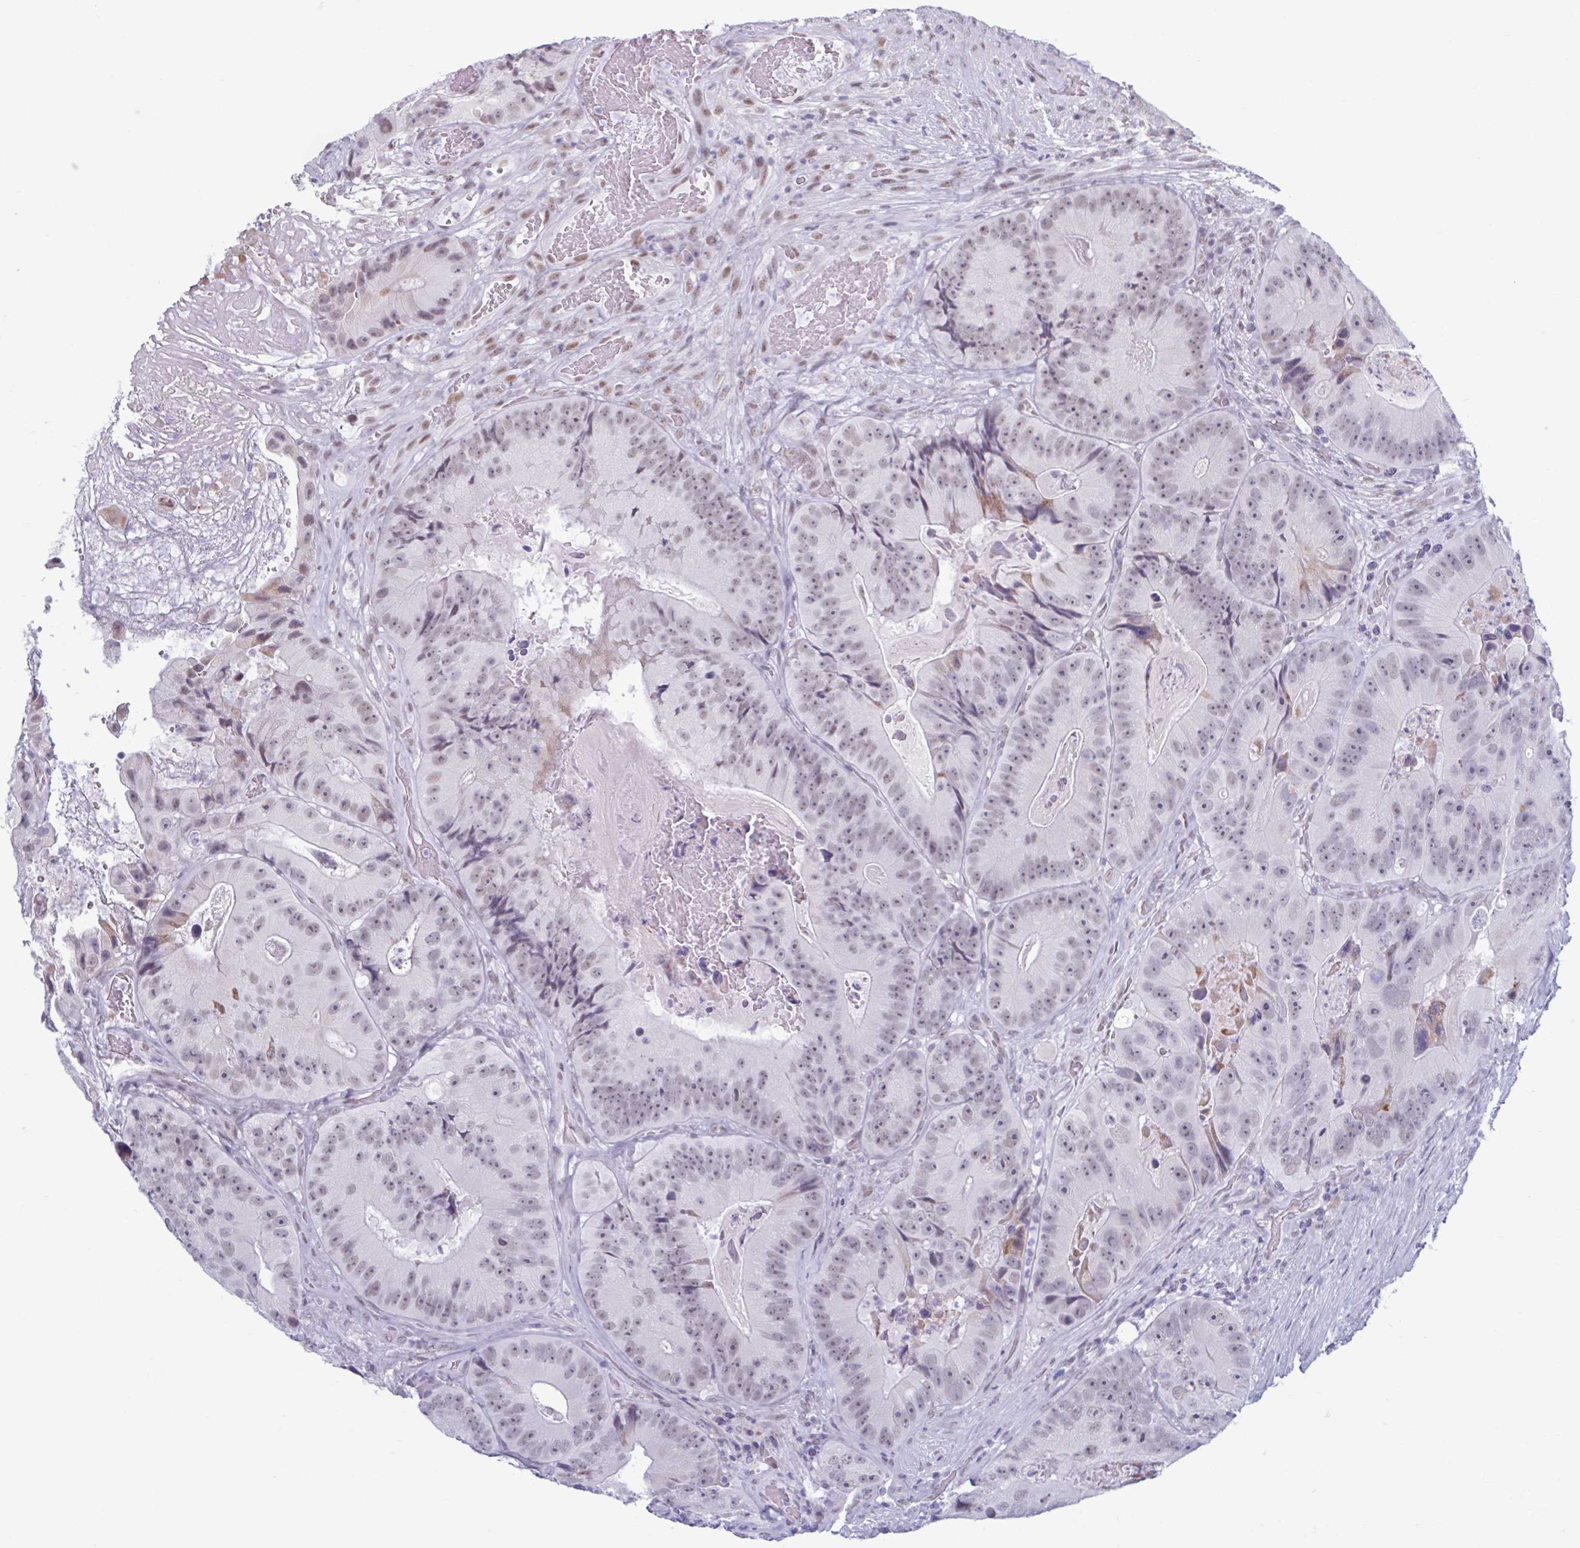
{"staining": {"intensity": "weak", "quantity": "25%-75%", "location": "nuclear"}, "tissue": "colorectal cancer", "cell_type": "Tumor cells", "image_type": "cancer", "snomed": [{"axis": "morphology", "description": "Adenocarcinoma, NOS"}, {"axis": "topography", "description": "Colon"}], "caption": "Immunohistochemical staining of human colorectal cancer (adenocarcinoma) demonstrates low levels of weak nuclear positivity in about 25%-75% of tumor cells.", "gene": "MSMB", "patient": {"sex": "female", "age": 86}}